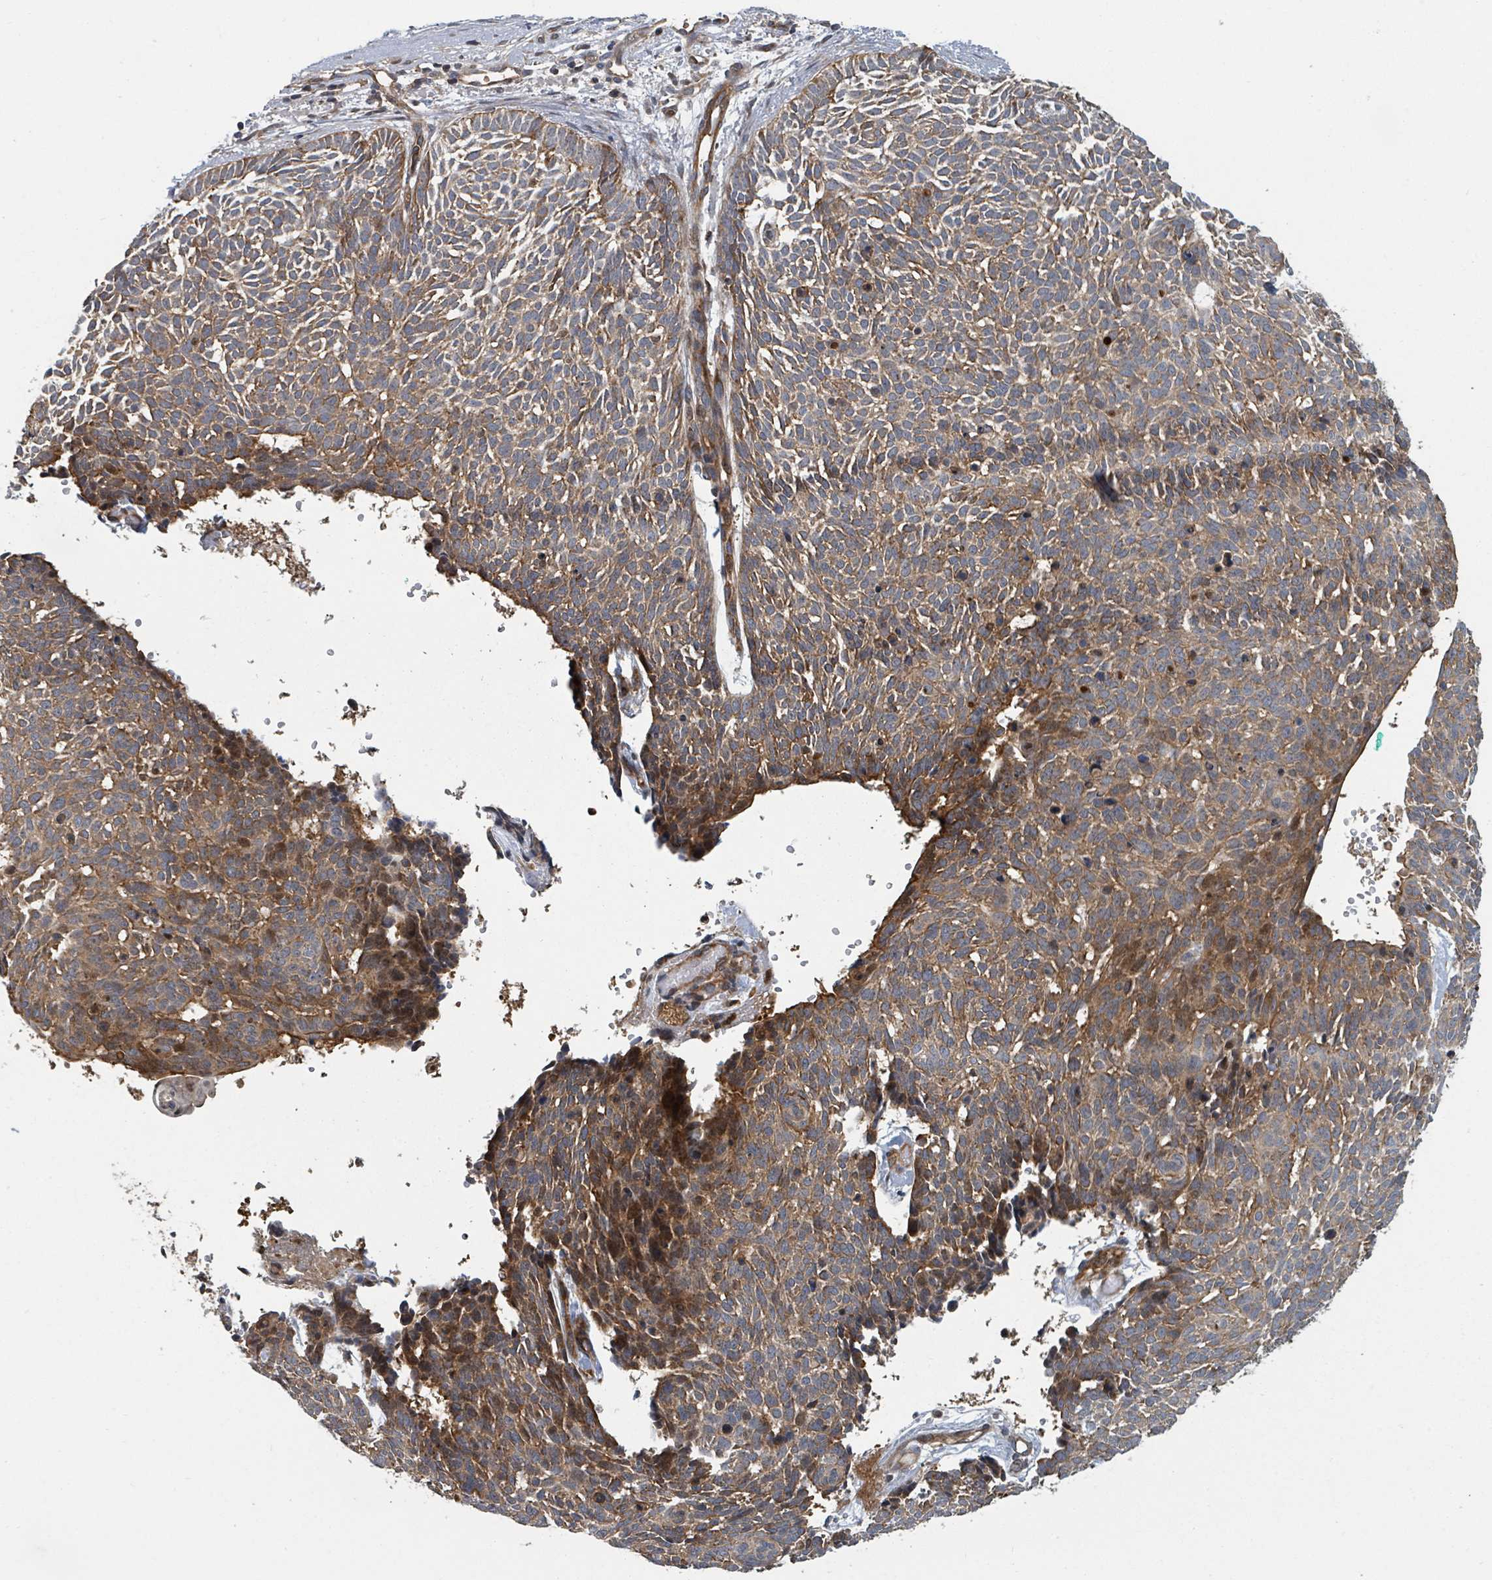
{"staining": {"intensity": "moderate", "quantity": ">75%", "location": "cytoplasmic/membranous"}, "tissue": "skin cancer", "cell_type": "Tumor cells", "image_type": "cancer", "snomed": [{"axis": "morphology", "description": "Basal cell carcinoma"}, {"axis": "topography", "description": "Skin"}], "caption": "The immunohistochemical stain labels moderate cytoplasmic/membranous staining in tumor cells of skin cancer tissue. Nuclei are stained in blue.", "gene": "DPM1", "patient": {"sex": "male", "age": 61}}